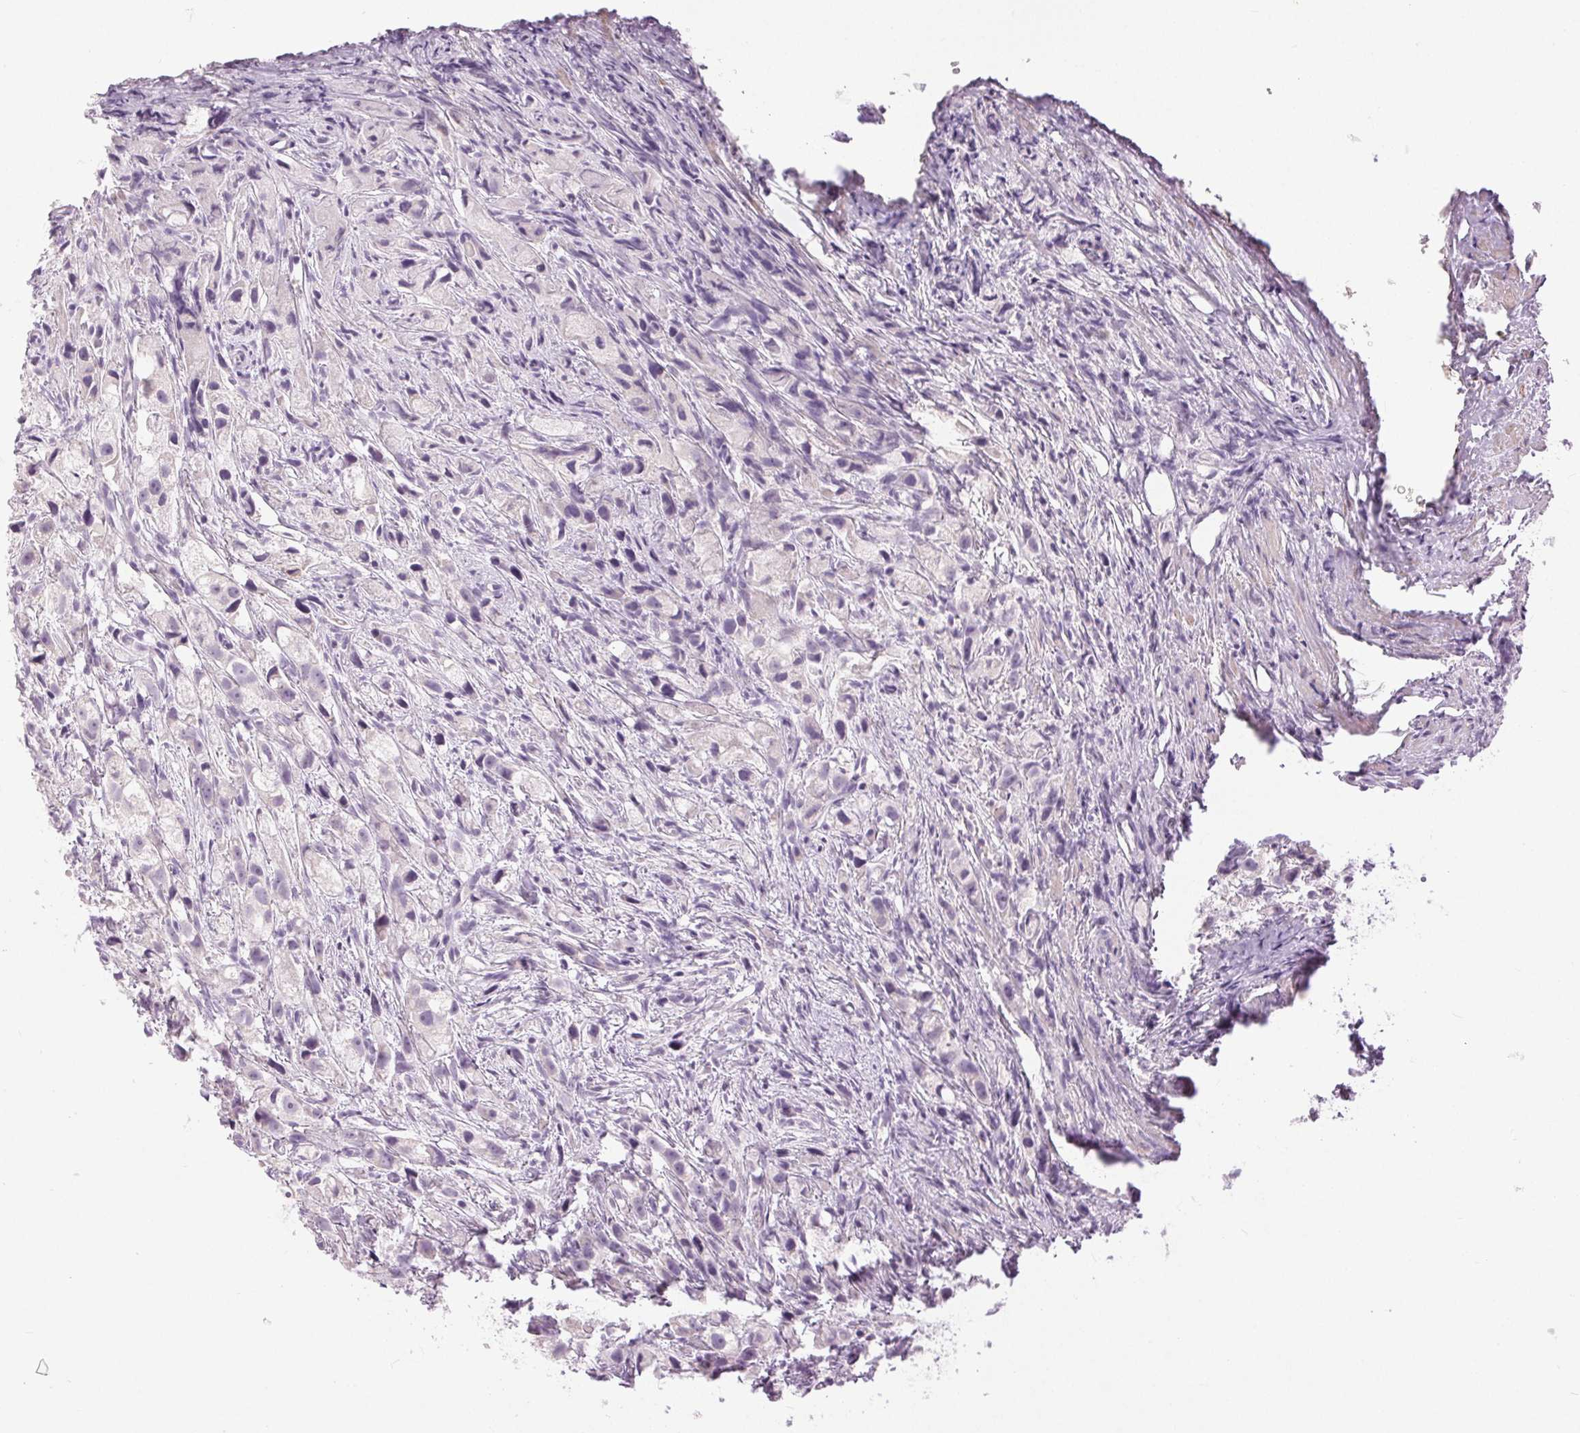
{"staining": {"intensity": "negative", "quantity": "none", "location": "none"}, "tissue": "prostate cancer", "cell_type": "Tumor cells", "image_type": "cancer", "snomed": [{"axis": "morphology", "description": "Adenocarcinoma, High grade"}, {"axis": "topography", "description": "Prostate"}], "caption": "This is a micrograph of IHC staining of prostate cancer, which shows no expression in tumor cells. (Stains: DAB (3,3'-diaminobenzidine) IHC with hematoxylin counter stain, Microscopy: brightfield microscopy at high magnification).", "gene": "DSG3", "patient": {"sex": "male", "age": 75}}